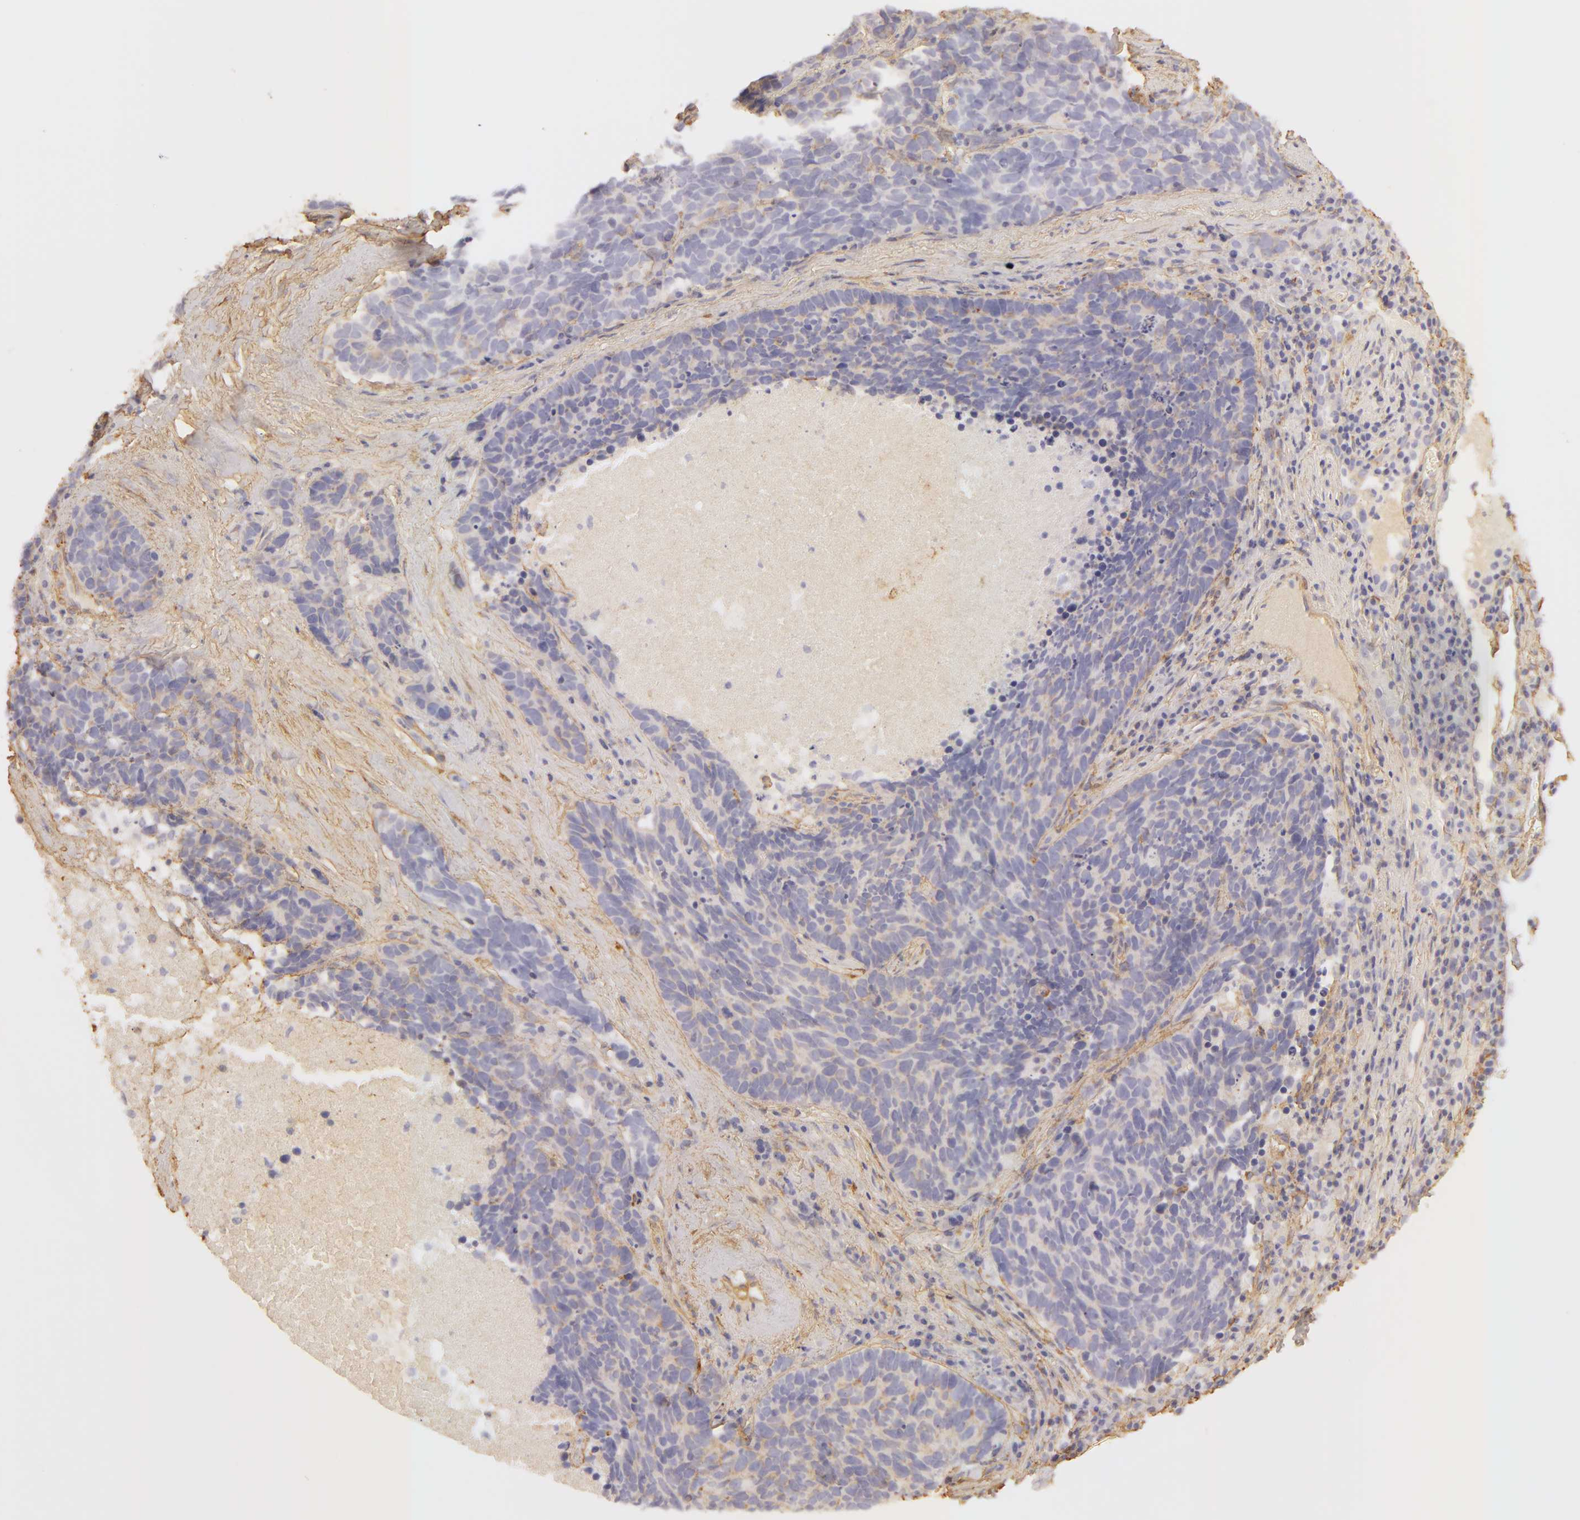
{"staining": {"intensity": "negative", "quantity": "none", "location": "none"}, "tissue": "lung cancer", "cell_type": "Tumor cells", "image_type": "cancer", "snomed": [{"axis": "morphology", "description": "Neoplasm, malignant, NOS"}, {"axis": "topography", "description": "Lung"}], "caption": "DAB immunohistochemical staining of human lung cancer (neoplasm (malignant)) shows no significant positivity in tumor cells.", "gene": "COL4A1", "patient": {"sex": "female", "age": 75}}